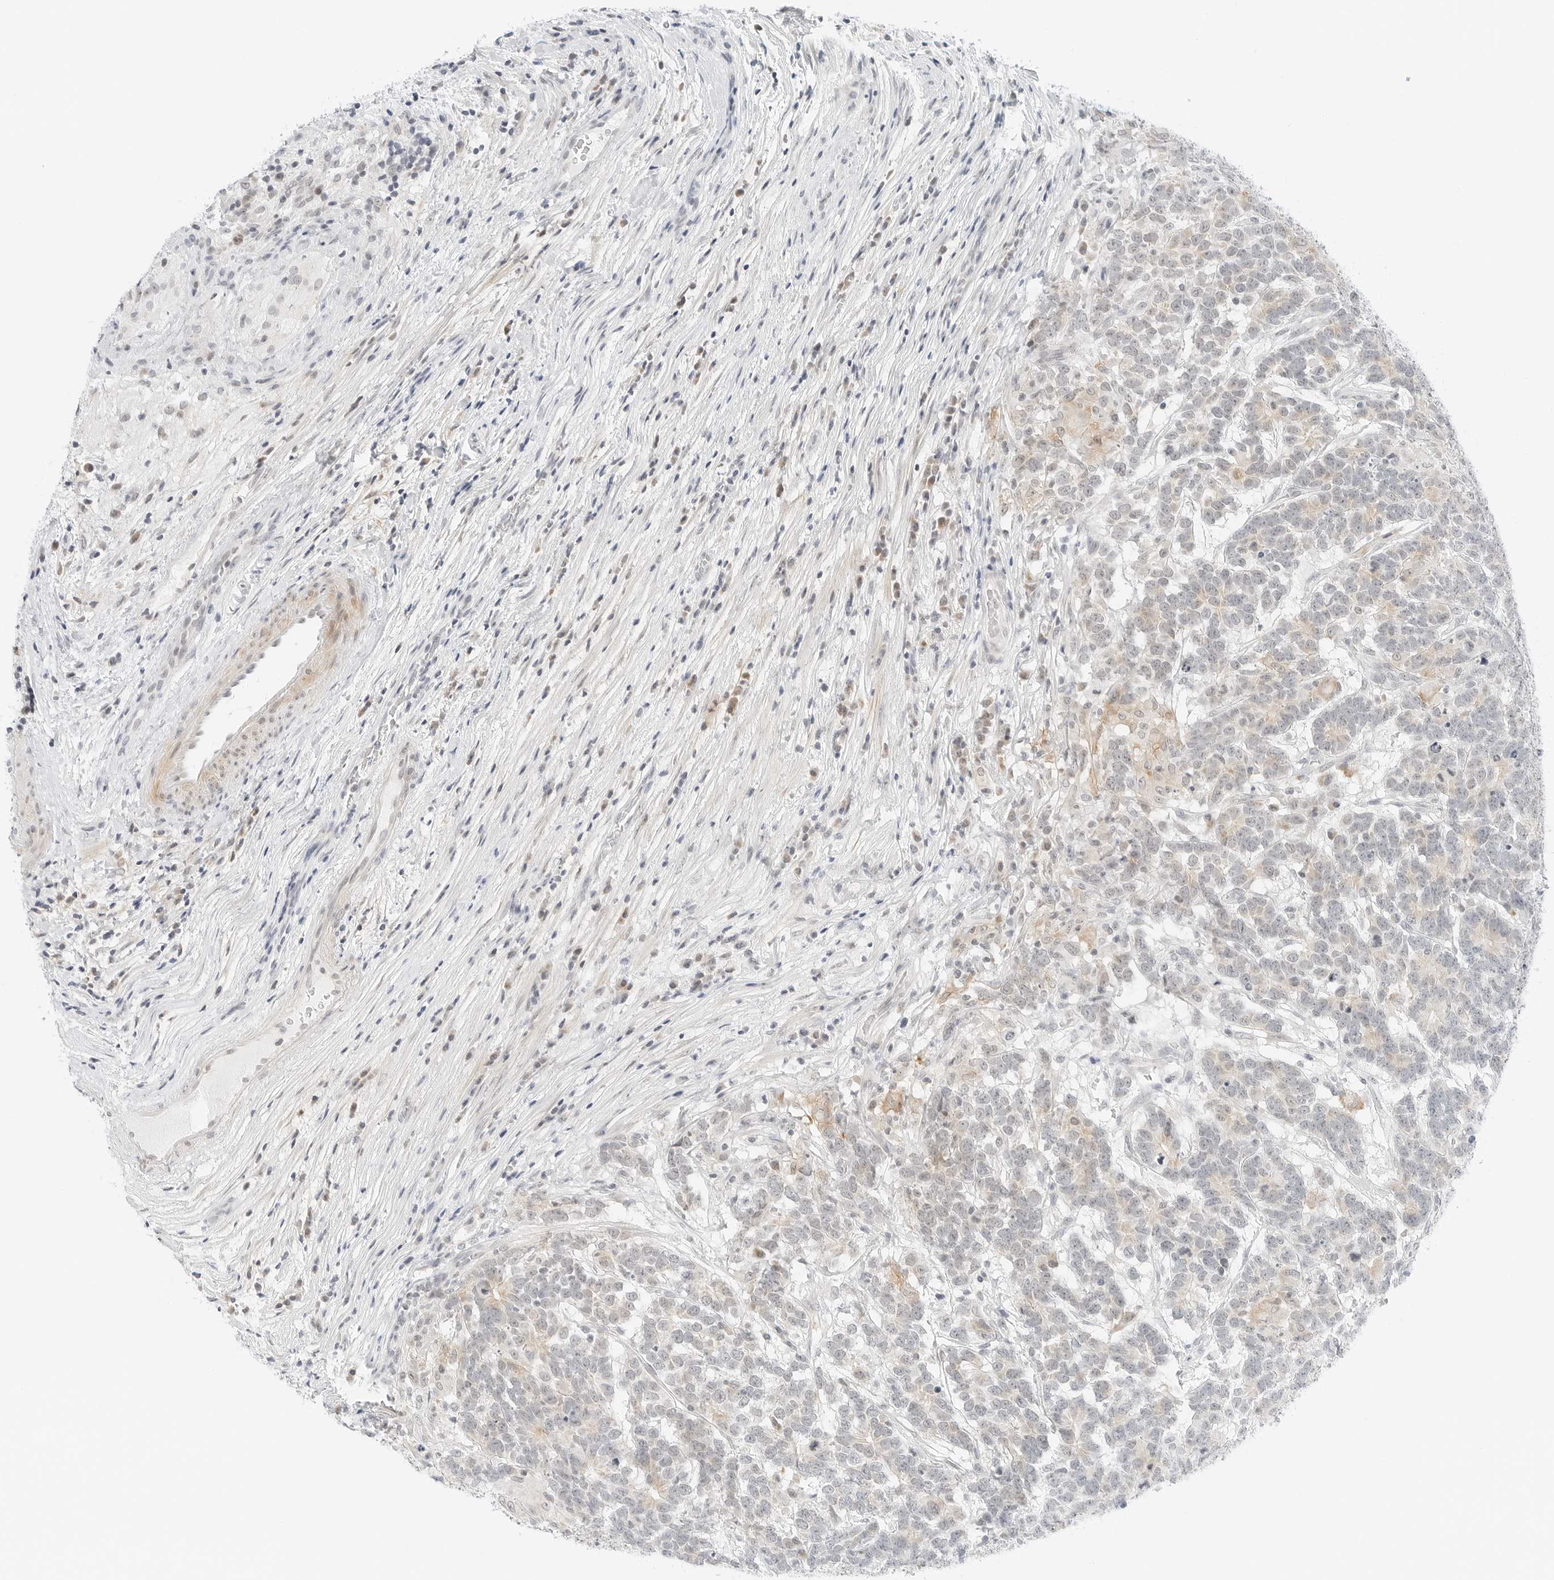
{"staining": {"intensity": "weak", "quantity": "<25%", "location": "cytoplasmic/membranous"}, "tissue": "testis cancer", "cell_type": "Tumor cells", "image_type": "cancer", "snomed": [{"axis": "morphology", "description": "Carcinoma, Embryonal, NOS"}, {"axis": "topography", "description": "Testis"}], "caption": "An image of testis embryonal carcinoma stained for a protein shows no brown staining in tumor cells. The staining was performed using DAB to visualize the protein expression in brown, while the nuclei were stained in blue with hematoxylin (Magnification: 20x).", "gene": "CCSAP", "patient": {"sex": "male", "age": 26}}